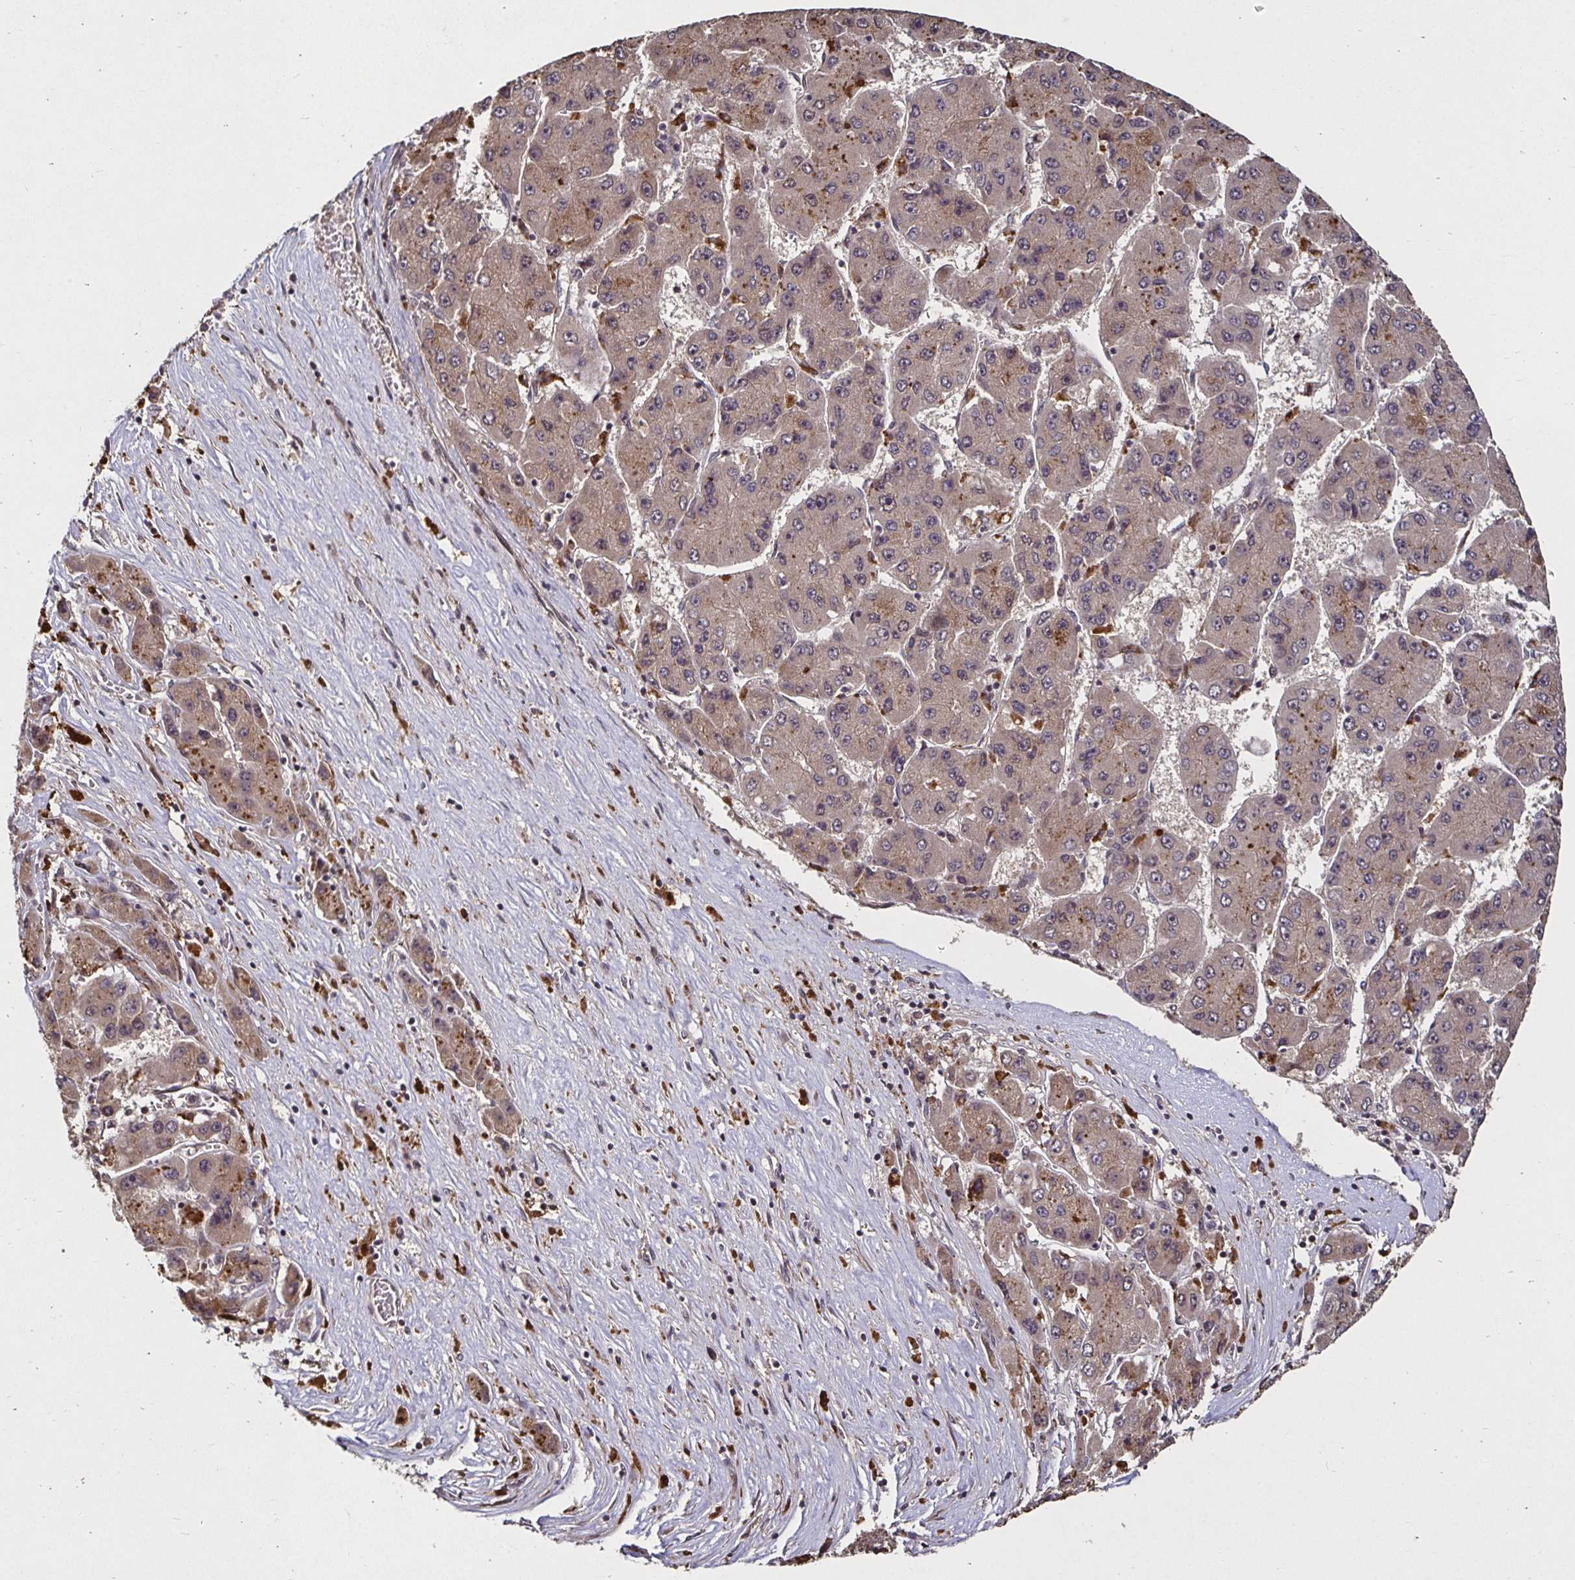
{"staining": {"intensity": "weak", "quantity": "<25%", "location": "cytoplasmic/membranous"}, "tissue": "liver cancer", "cell_type": "Tumor cells", "image_type": "cancer", "snomed": [{"axis": "morphology", "description": "Carcinoma, Hepatocellular, NOS"}, {"axis": "topography", "description": "Liver"}], "caption": "Liver cancer (hepatocellular carcinoma) was stained to show a protein in brown. There is no significant positivity in tumor cells.", "gene": "SMYD3", "patient": {"sex": "female", "age": 61}}